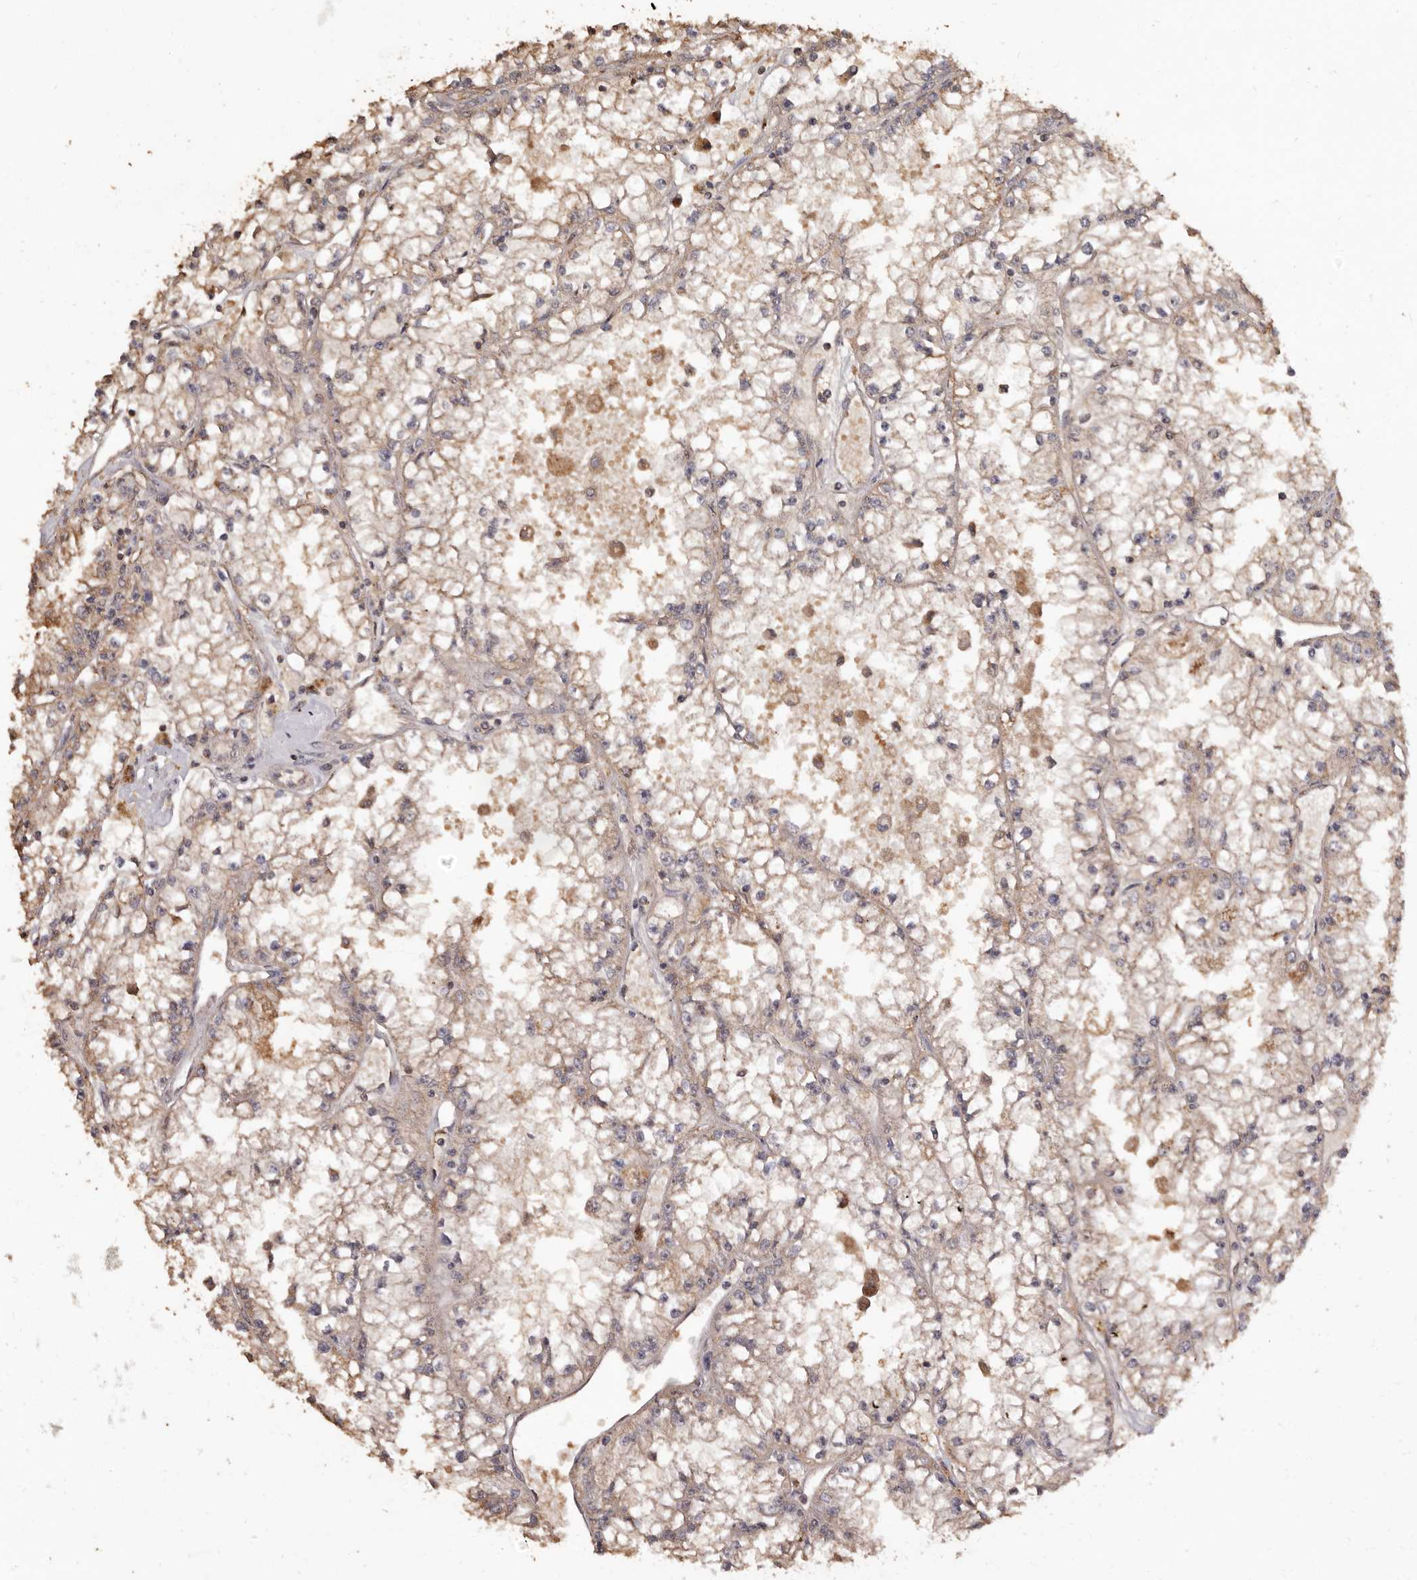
{"staining": {"intensity": "weak", "quantity": "25%-75%", "location": "cytoplasmic/membranous"}, "tissue": "renal cancer", "cell_type": "Tumor cells", "image_type": "cancer", "snomed": [{"axis": "morphology", "description": "Adenocarcinoma, NOS"}, {"axis": "topography", "description": "Kidney"}], "caption": "The image exhibits staining of renal cancer, revealing weak cytoplasmic/membranous protein positivity (brown color) within tumor cells. (IHC, brightfield microscopy, high magnification).", "gene": "INAVA", "patient": {"sex": "male", "age": 56}}